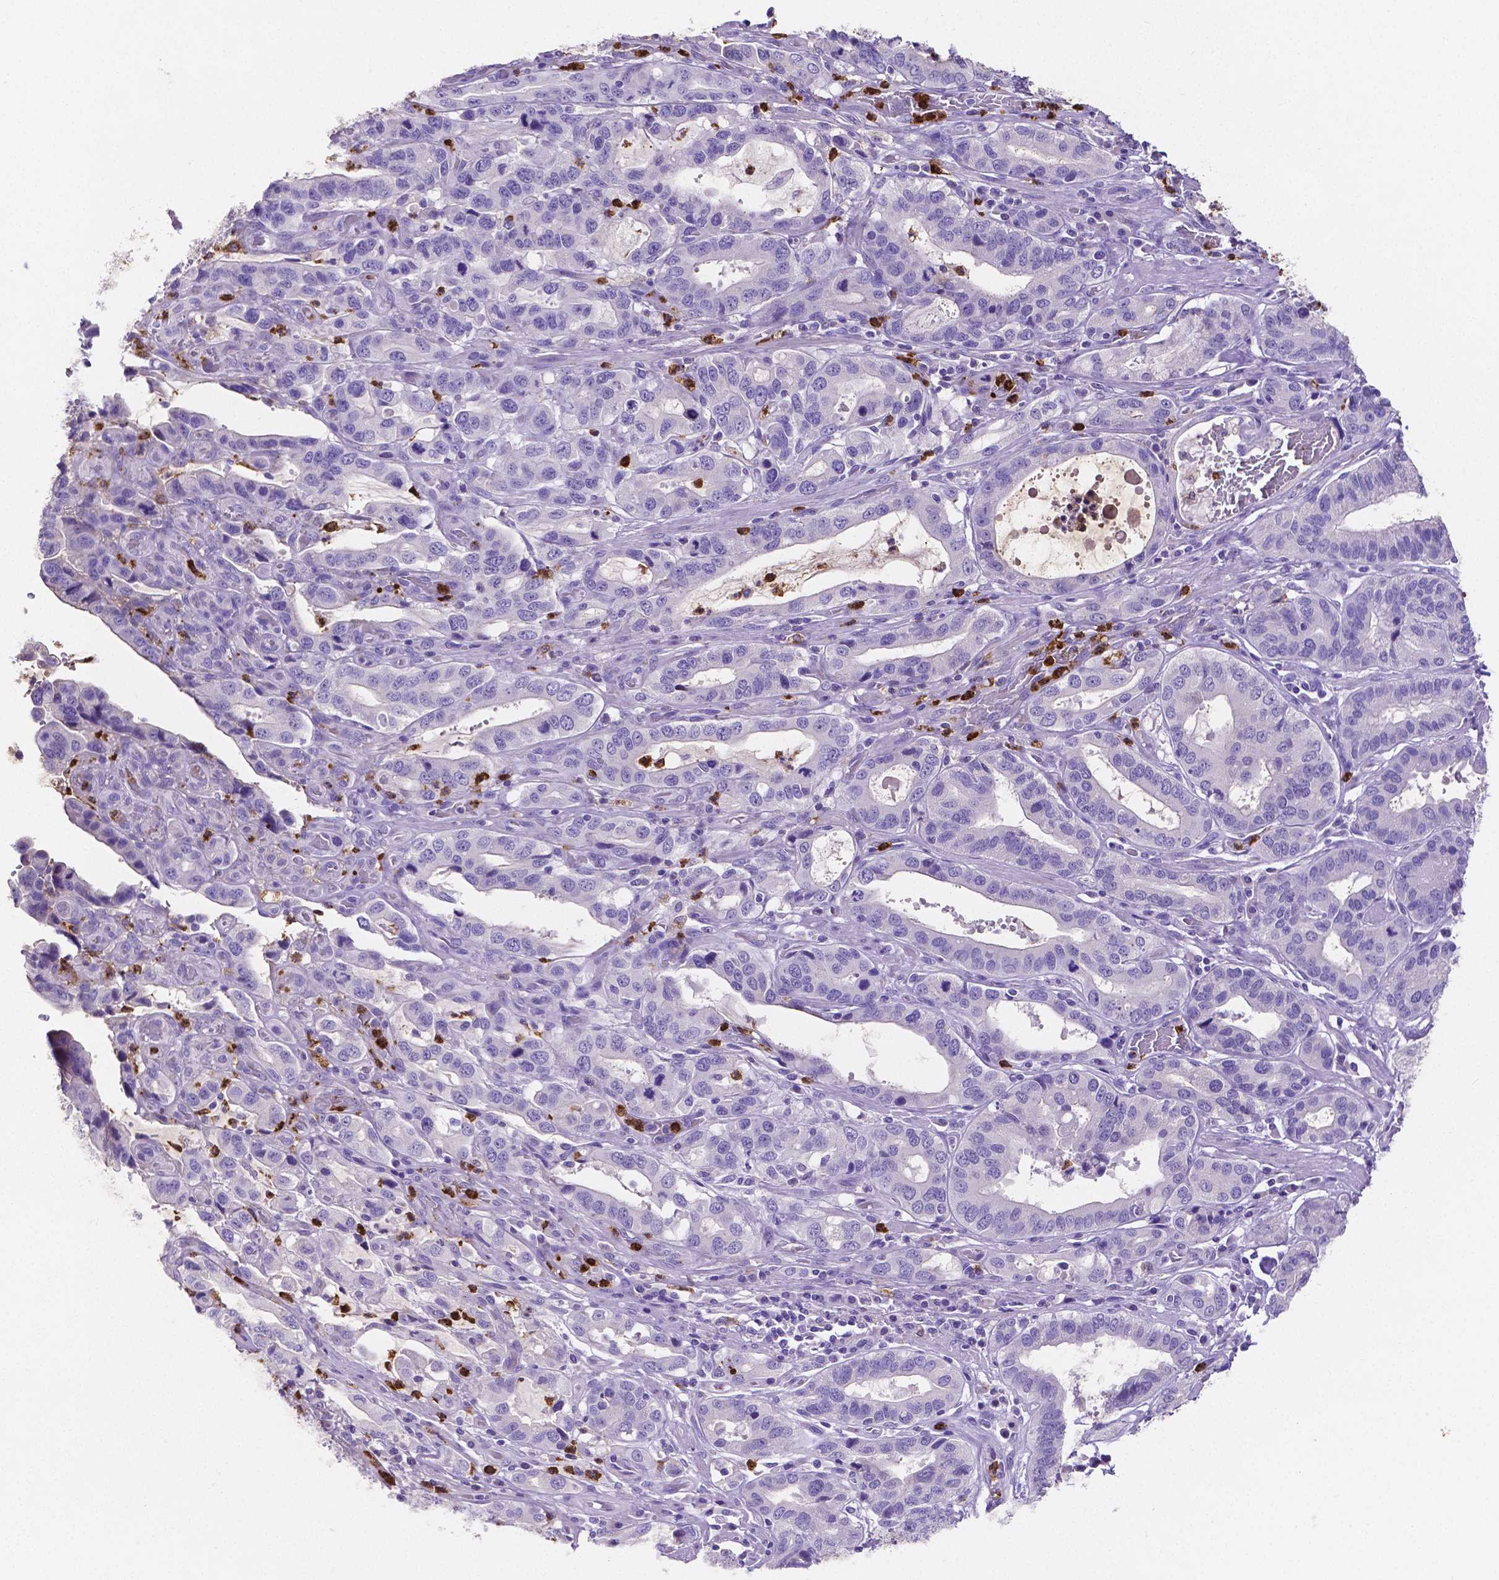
{"staining": {"intensity": "negative", "quantity": "none", "location": "none"}, "tissue": "stomach cancer", "cell_type": "Tumor cells", "image_type": "cancer", "snomed": [{"axis": "morphology", "description": "Adenocarcinoma, NOS"}, {"axis": "topography", "description": "Stomach, lower"}], "caption": "Micrograph shows no significant protein staining in tumor cells of stomach cancer (adenocarcinoma).", "gene": "MMP9", "patient": {"sex": "female", "age": 76}}